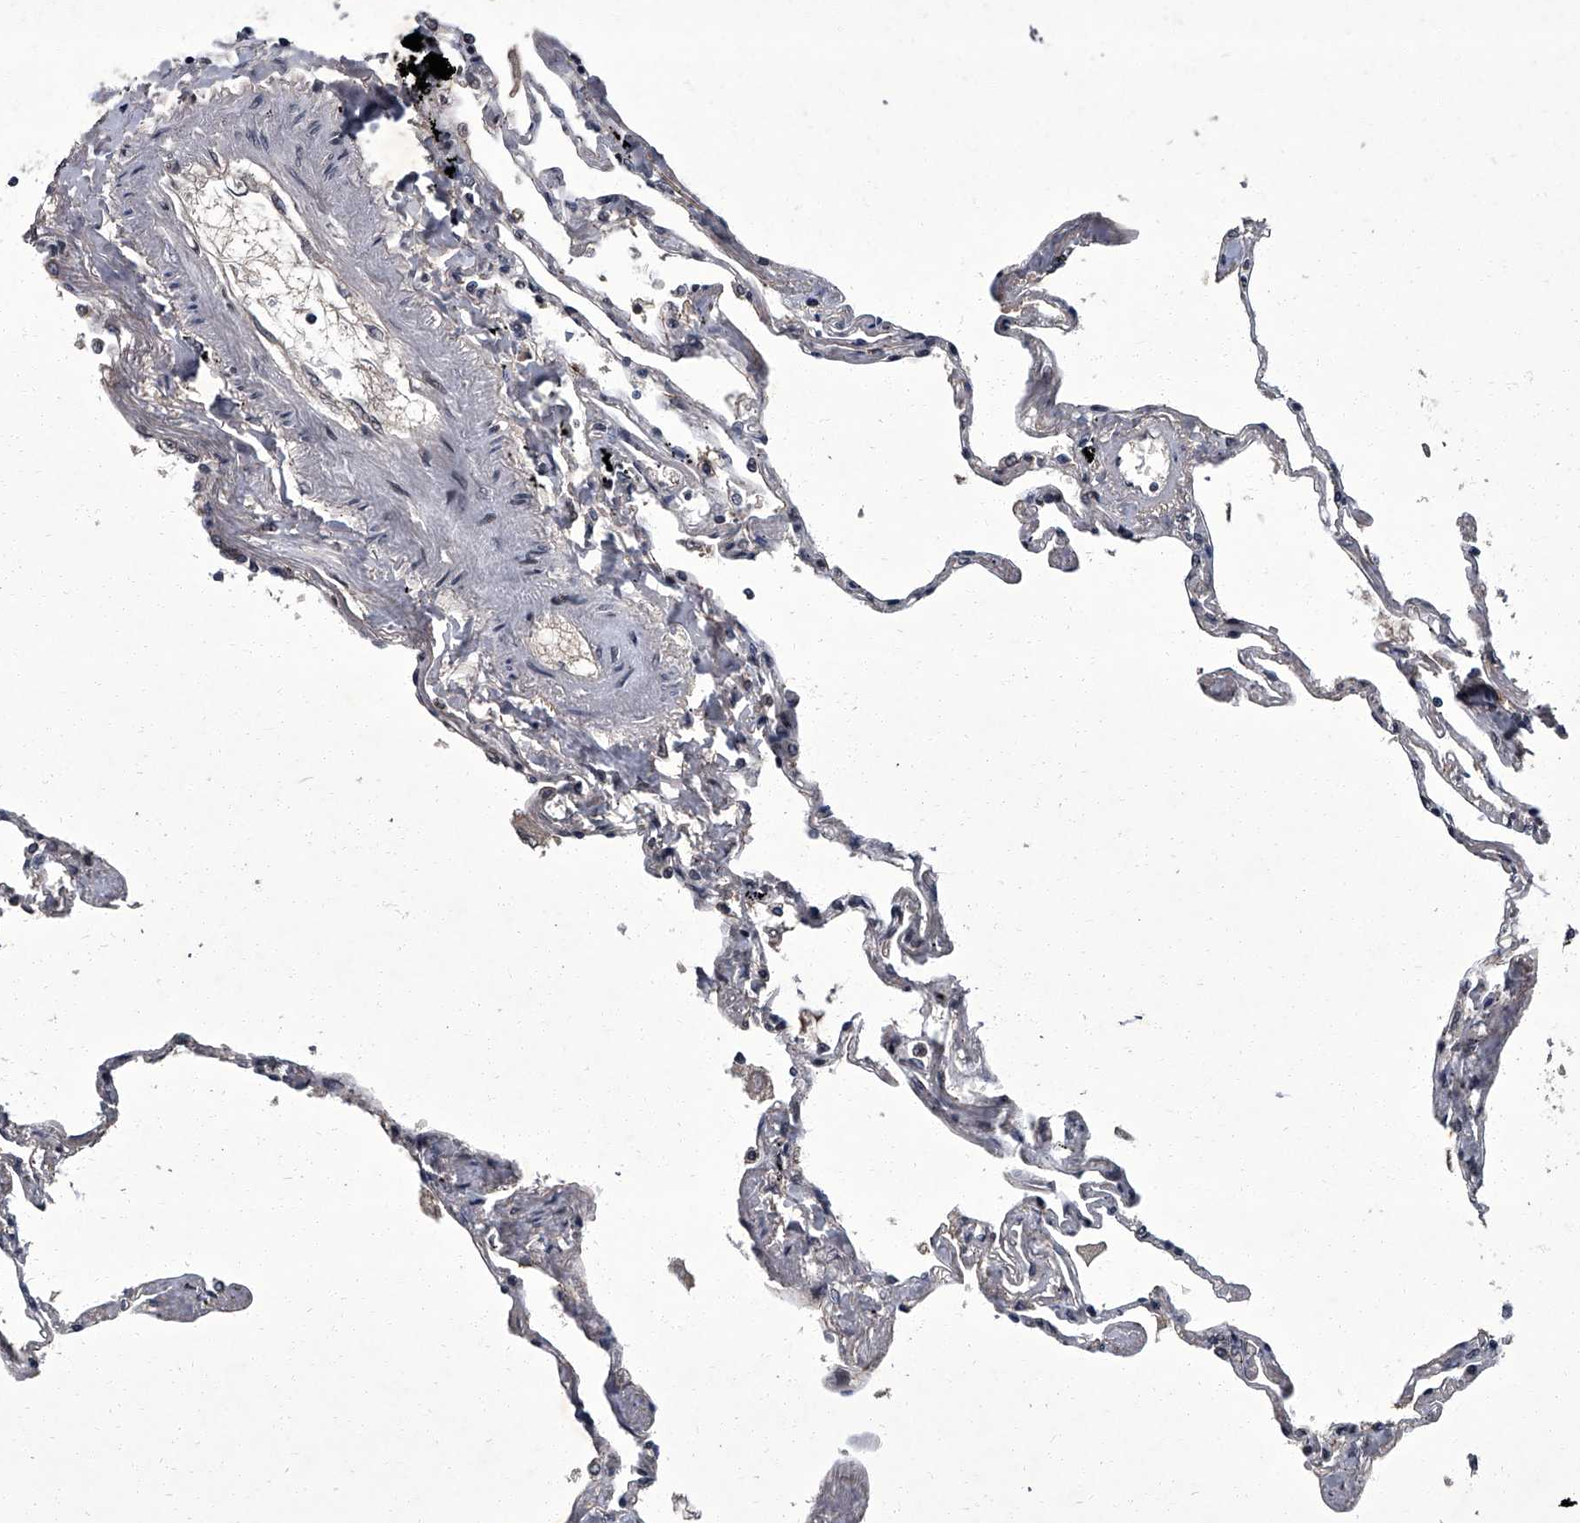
{"staining": {"intensity": "weak", "quantity": "<25%", "location": "cytoplasmic/membranous"}, "tissue": "lung", "cell_type": "Alveolar cells", "image_type": "normal", "snomed": [{"axis": "morphology", "description": "Normal tissue, NOS"}, {"axis": "topography", "description": "Lung"}], "caption": "This is an immunohistochemistry micrograph of benign lung. There is no staining in alveolar cells.", "gene": "ZNF518B", "patient": {"sex": "female", "age": 67}}